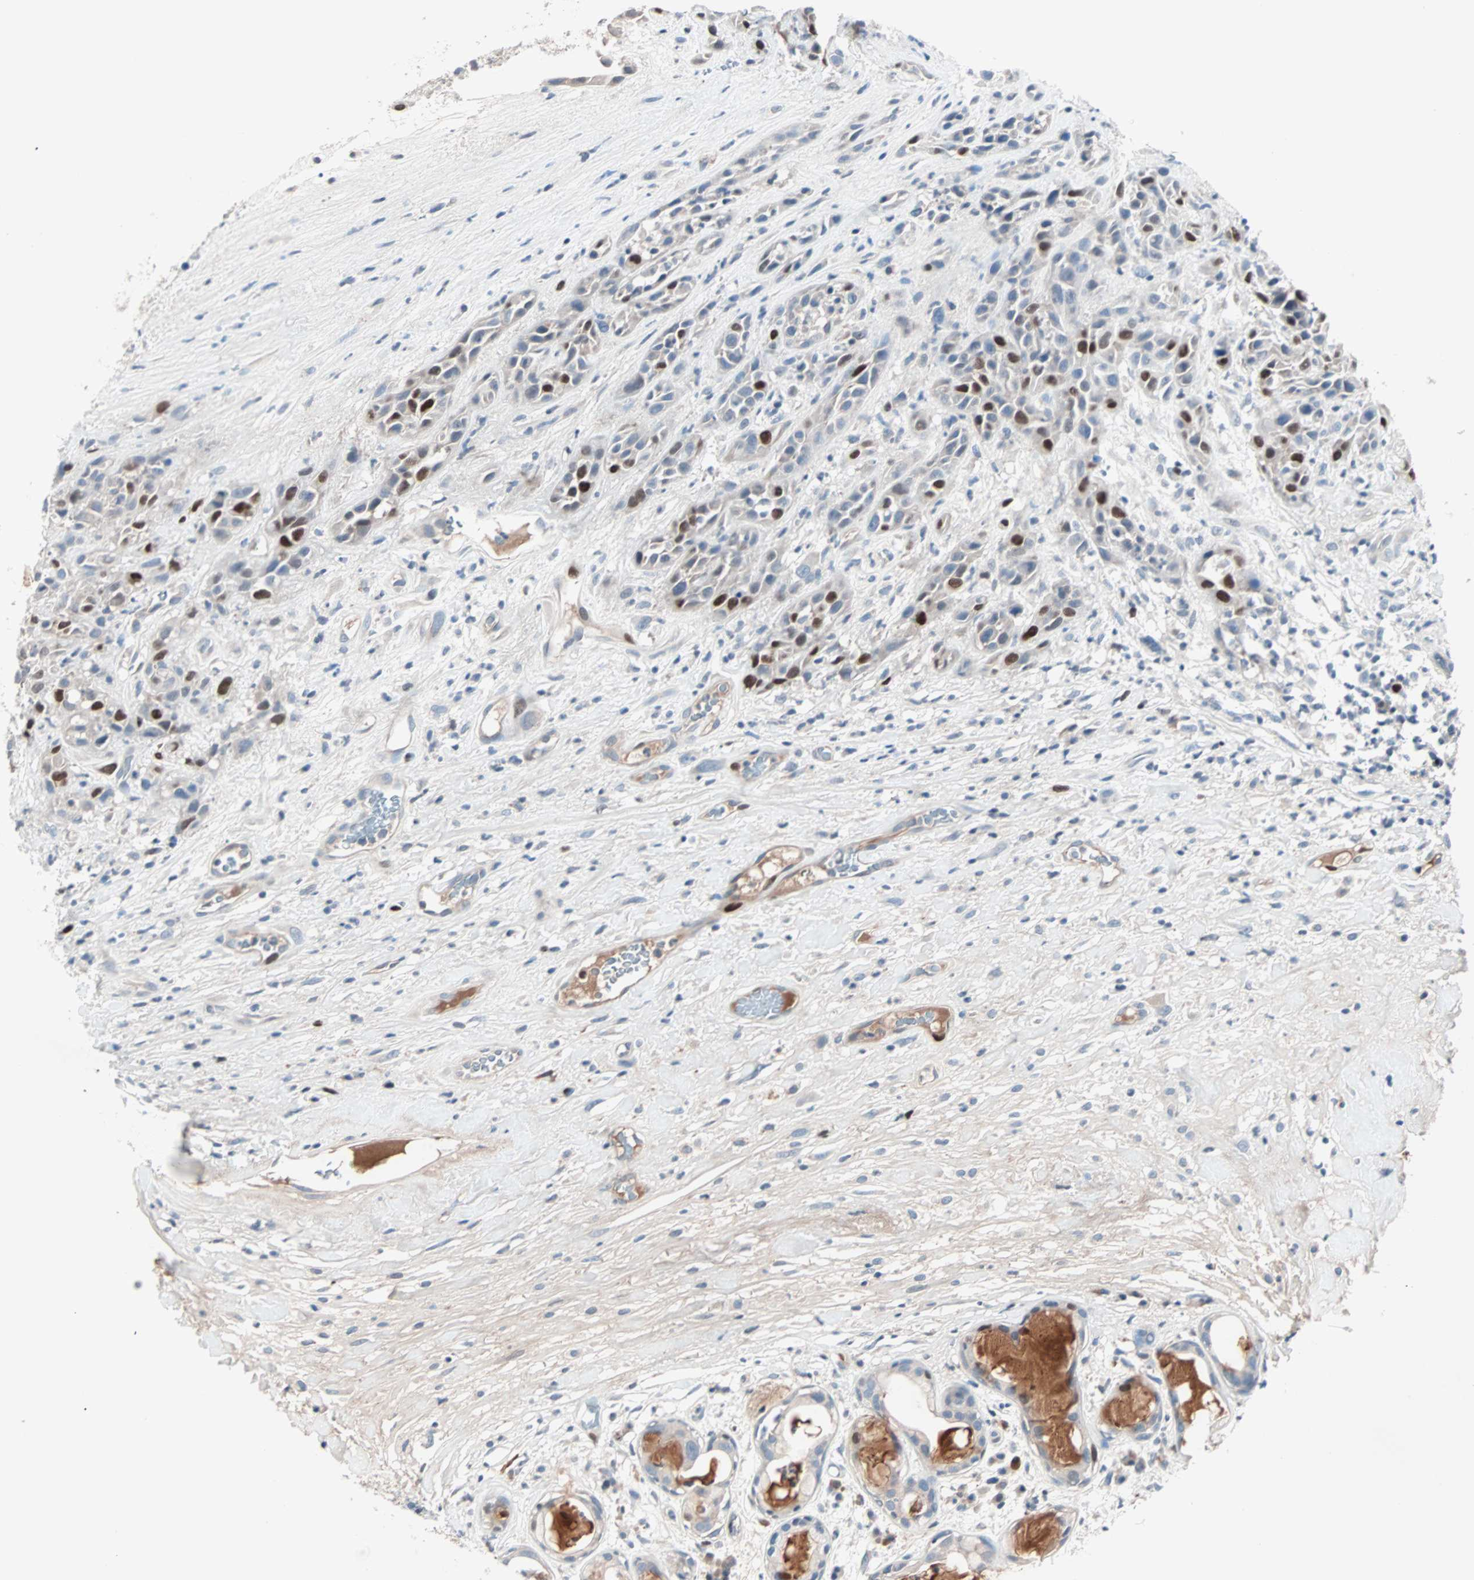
{"staining": {"intensity": "strong", "quantity": "<25%", "location": "nuclear"}, "tissue": "head and neck cancer", "cell_type": "Tumor cells", "image_type": "cancer", "snomed": [{"axis": "morphology", "description": "Normal tissue, NOS"}, {"axis": "morphology", "description": "Squamous cell carcinoma, NOS"}, {"axis": "topography", "description": "Cartilage tissue"}, {"axis": "topography", "description": "Head-Neck"}], "caption": "Head and neck cancer stained for a protein (brown) displays strong nuclear positive positivity in about <25% of tumor cells.", "gene": "CCNE2", "patient": {"sex": "male", "age": 62}}